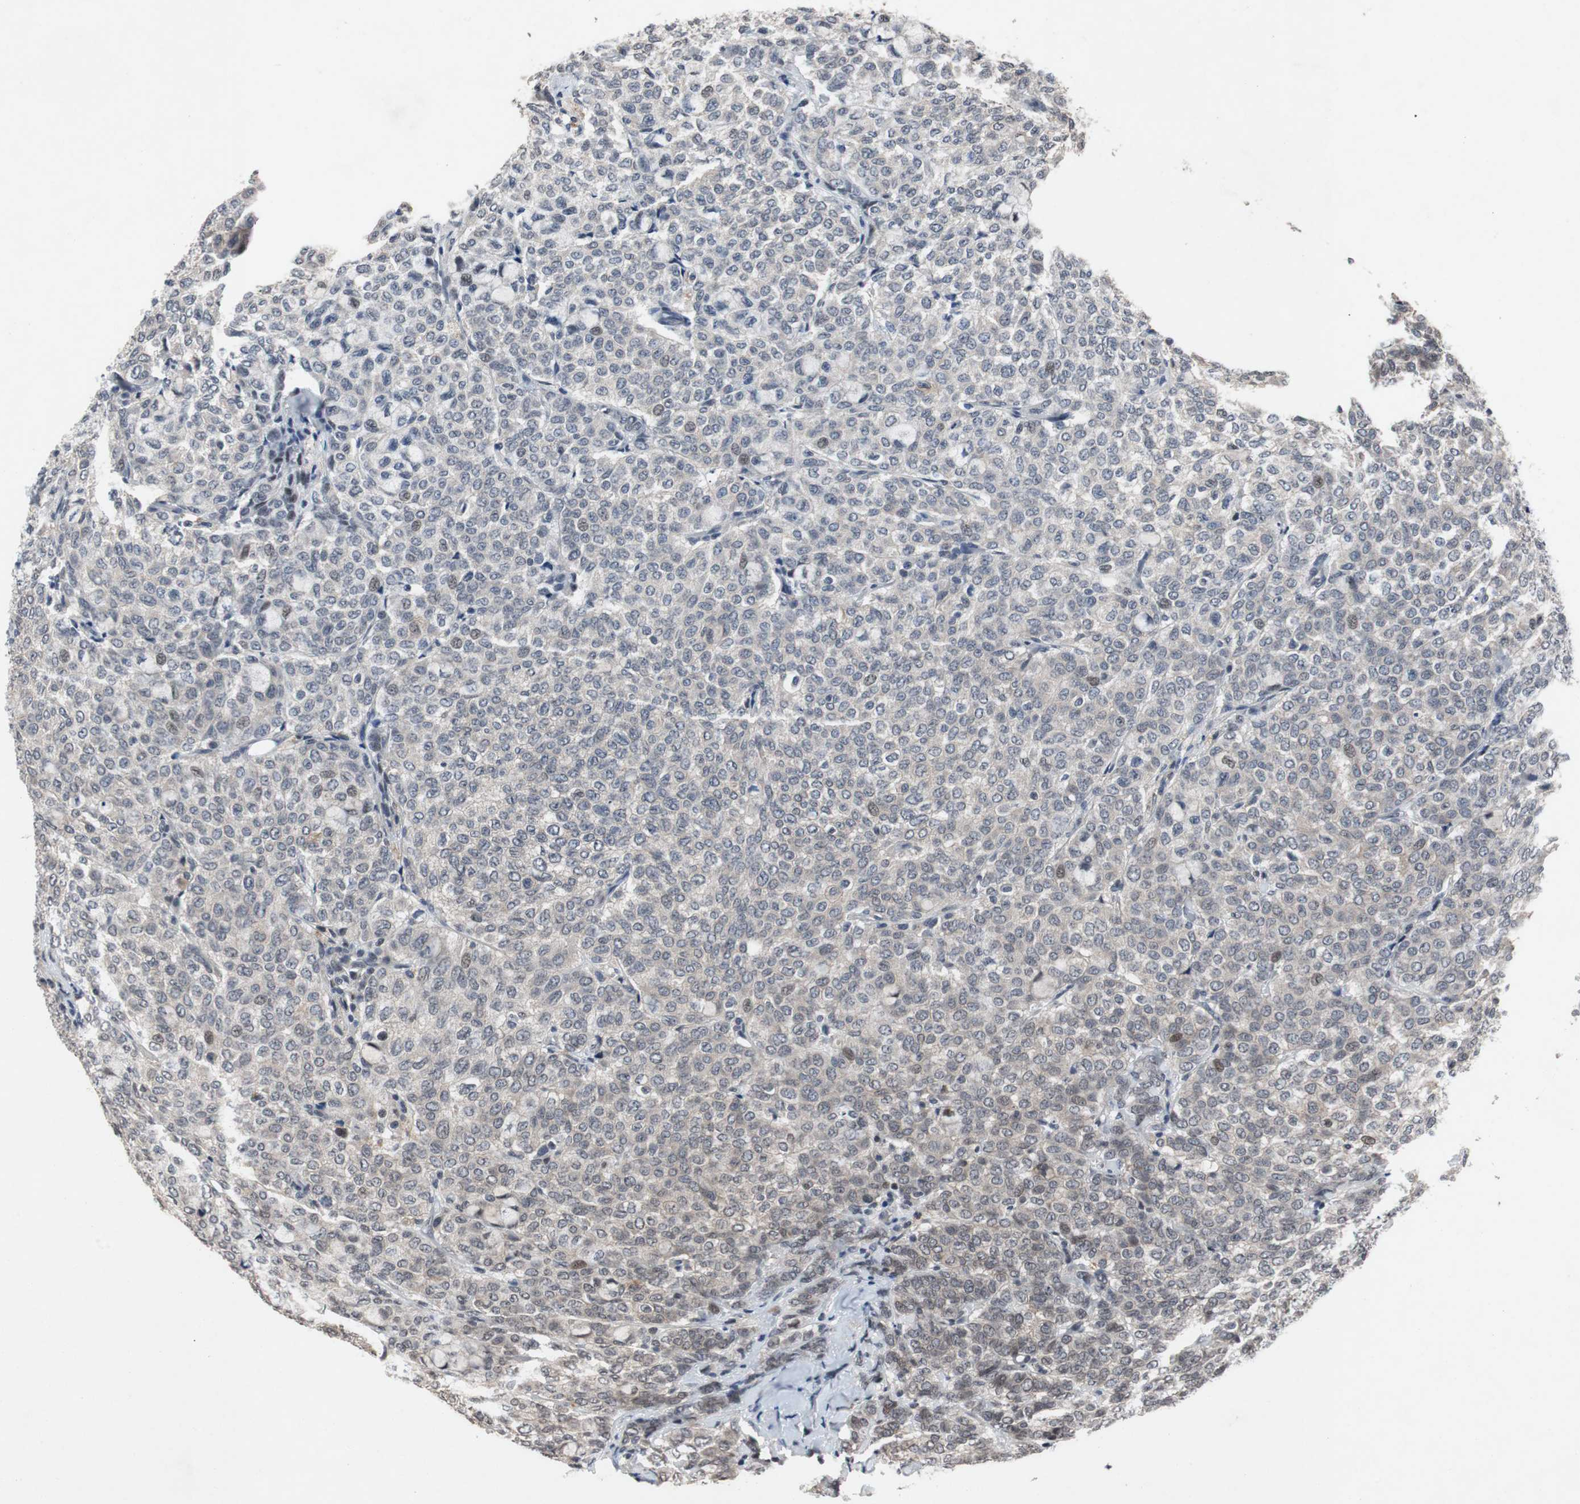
{"staining": {"intensity": "weak", "quantity": "25%-75%", "location": "cytoplasmic/membranous"}, "tissue": "breast cancer", "cell_type": "Tumor cells", "image_type": "cancer", "snomed": [{"axis": "morphology", "description": "Lobular carcinoma"}, {"axis": "topography", "description": "Breast"}], "caption": "Brown immunohistochemical staining in breast cancer shows weak cytoplasmic/membranous expression in approximately 25%-75% of tumor cells.", "gene": "TP63", "patient": {"sex": "female", "age": 60}}